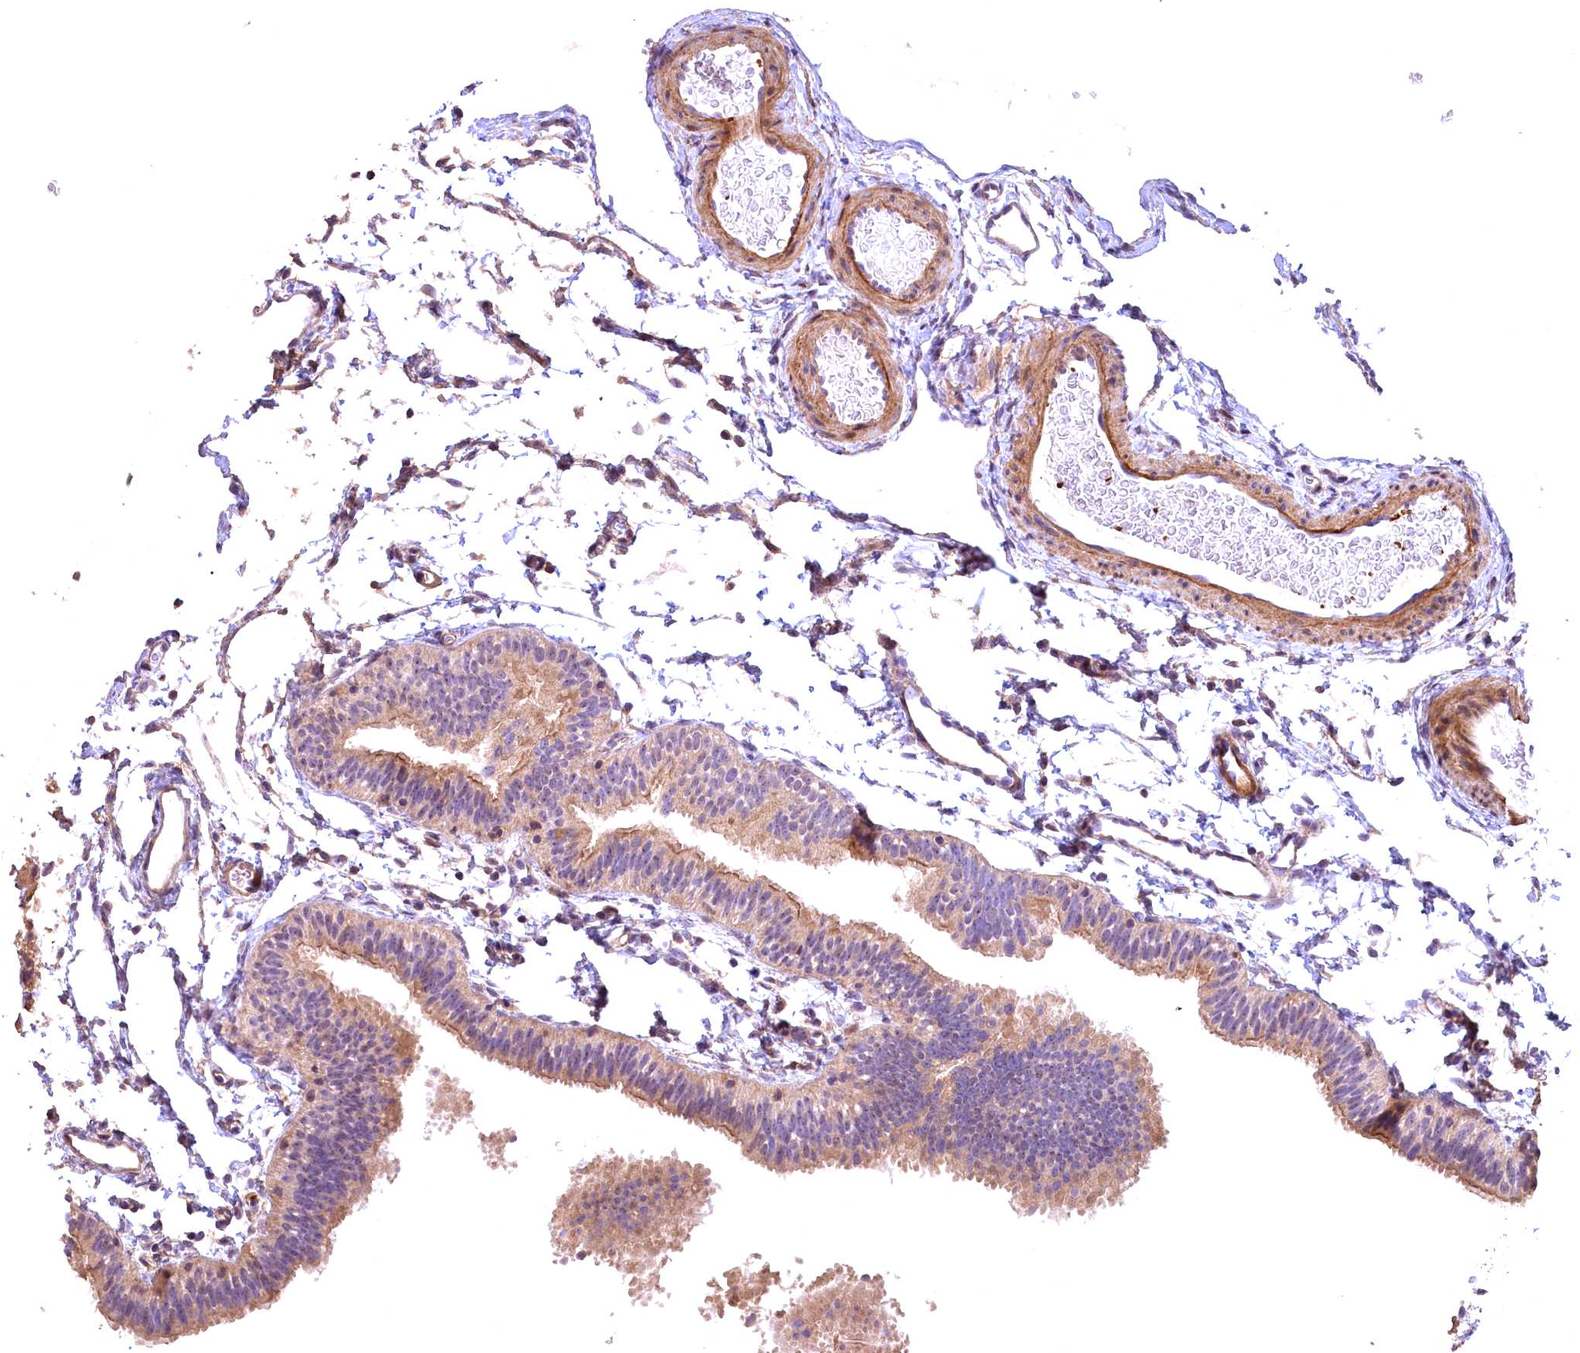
{"staining": {"intensity": "moderate", "quantity": ">75%", "location": "cytoplasmic/membranous,nuclear"}, "tissue": "fallopian tube", "cell_type": "Glandular cells", "image_type": "normal", "snomed": [{"axis": "morphology", "description": "Normal tissue, NOS"}, {"axis": "topography", "description": "Fallopian tube"}], "caption": "Protein analysis of benign fallopian tube reveals moderate cytoplasmic/membranous,nuclear expression in about >75% of glandular cells. (DAB IHC with brightfield microscopy, high magnification).", "gene": "FUZ", "patient": {"sex": "female", "age": 35}}